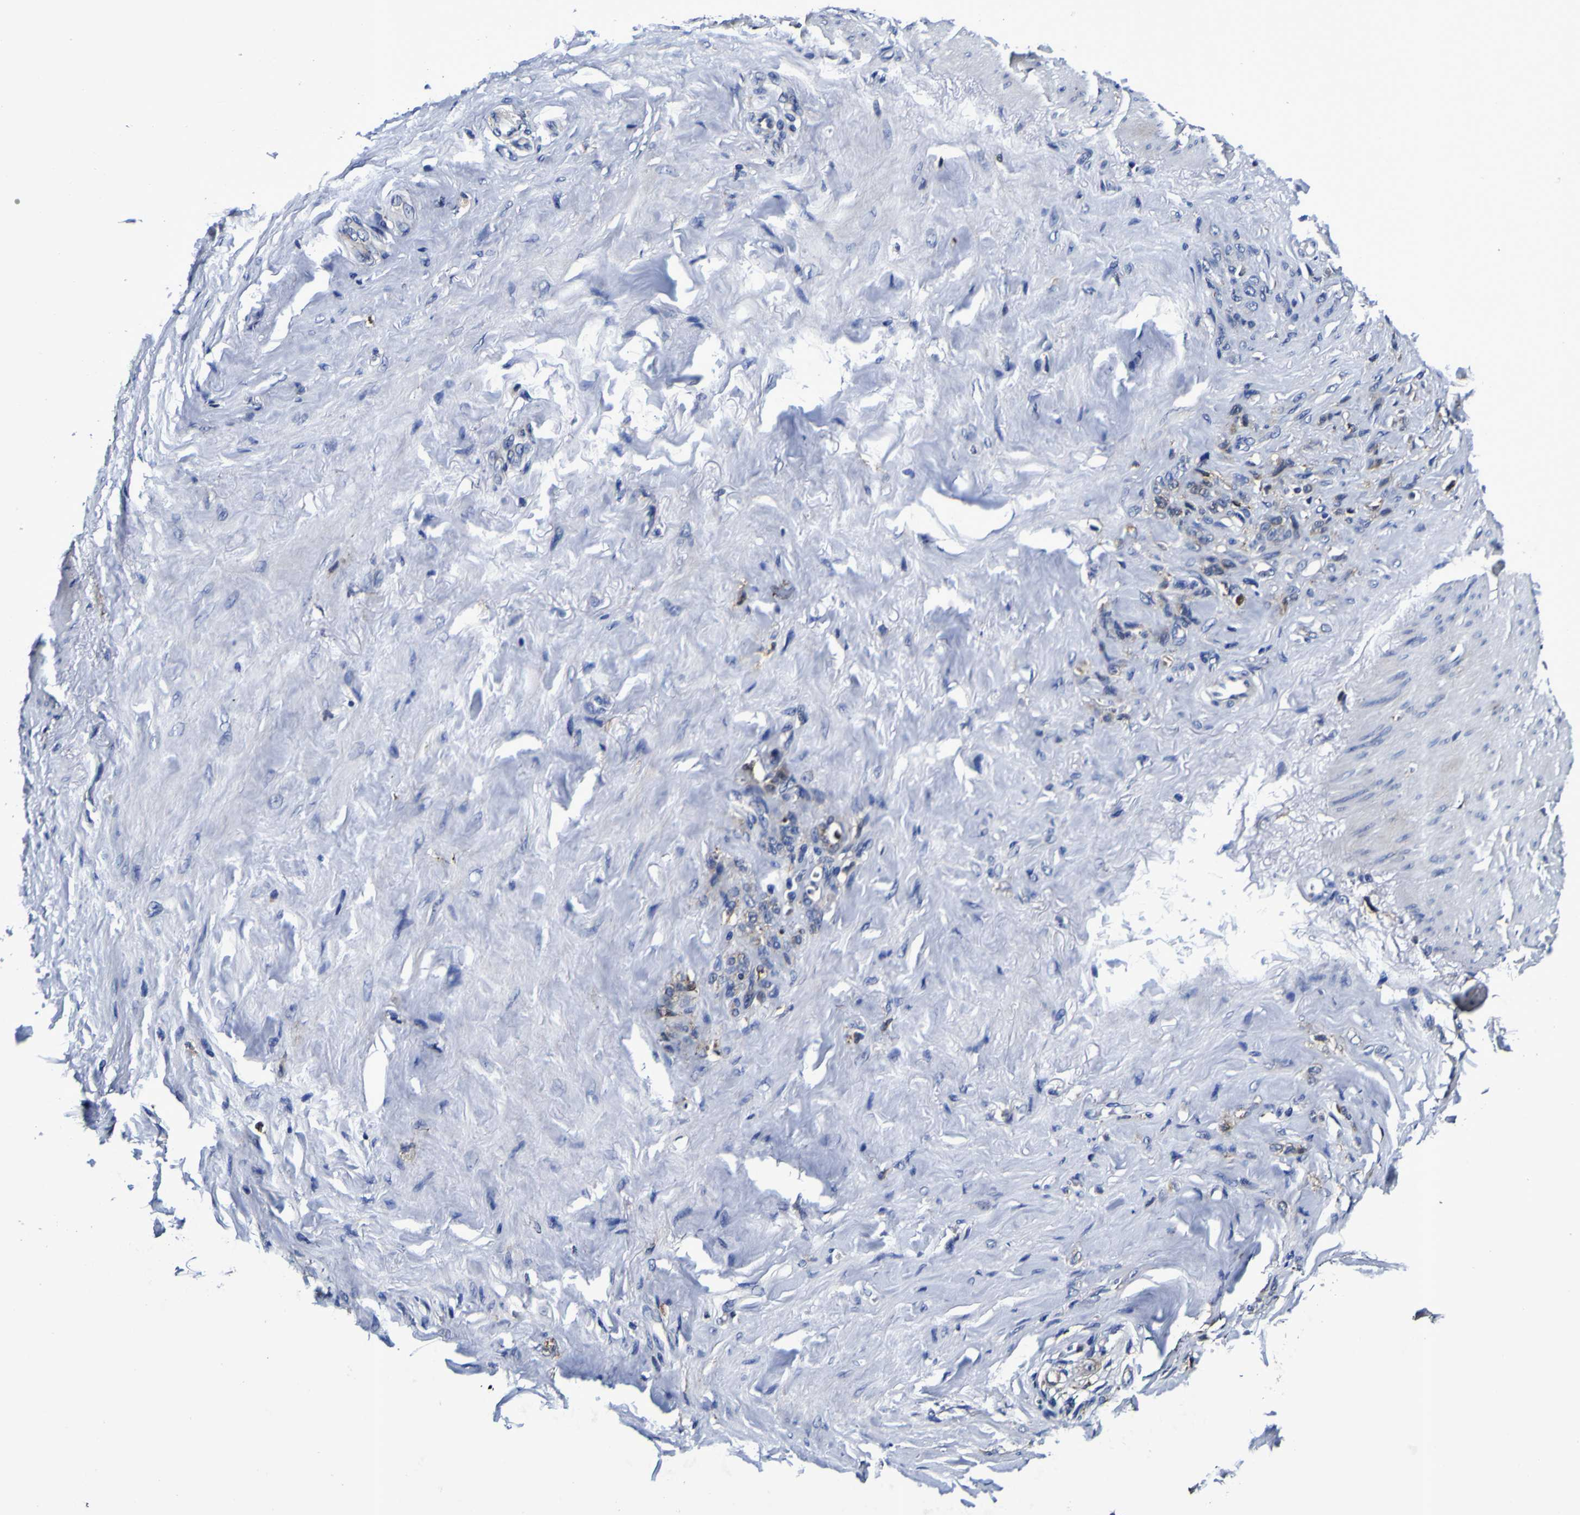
{"staining": {"intensity": "negative", "quantity": "none", "location": "none"}, "tissue": "stomach cancer", "cell_type": "Tumor cells", "image_type": "cancer", "snomed": [{"axis": "morphology", "description": "Adenocarcinoma, NOS"}, {"axis": "topography", "description": "Stomach"}], "caption": "High power microscopy micrograph of an immunohistochemistry micrograph of adenocarcinoma (stomach), revealing no significant staining in tumor cells.", "gene": "GPX1", "patient": {"sex": "male", "age": 82}}